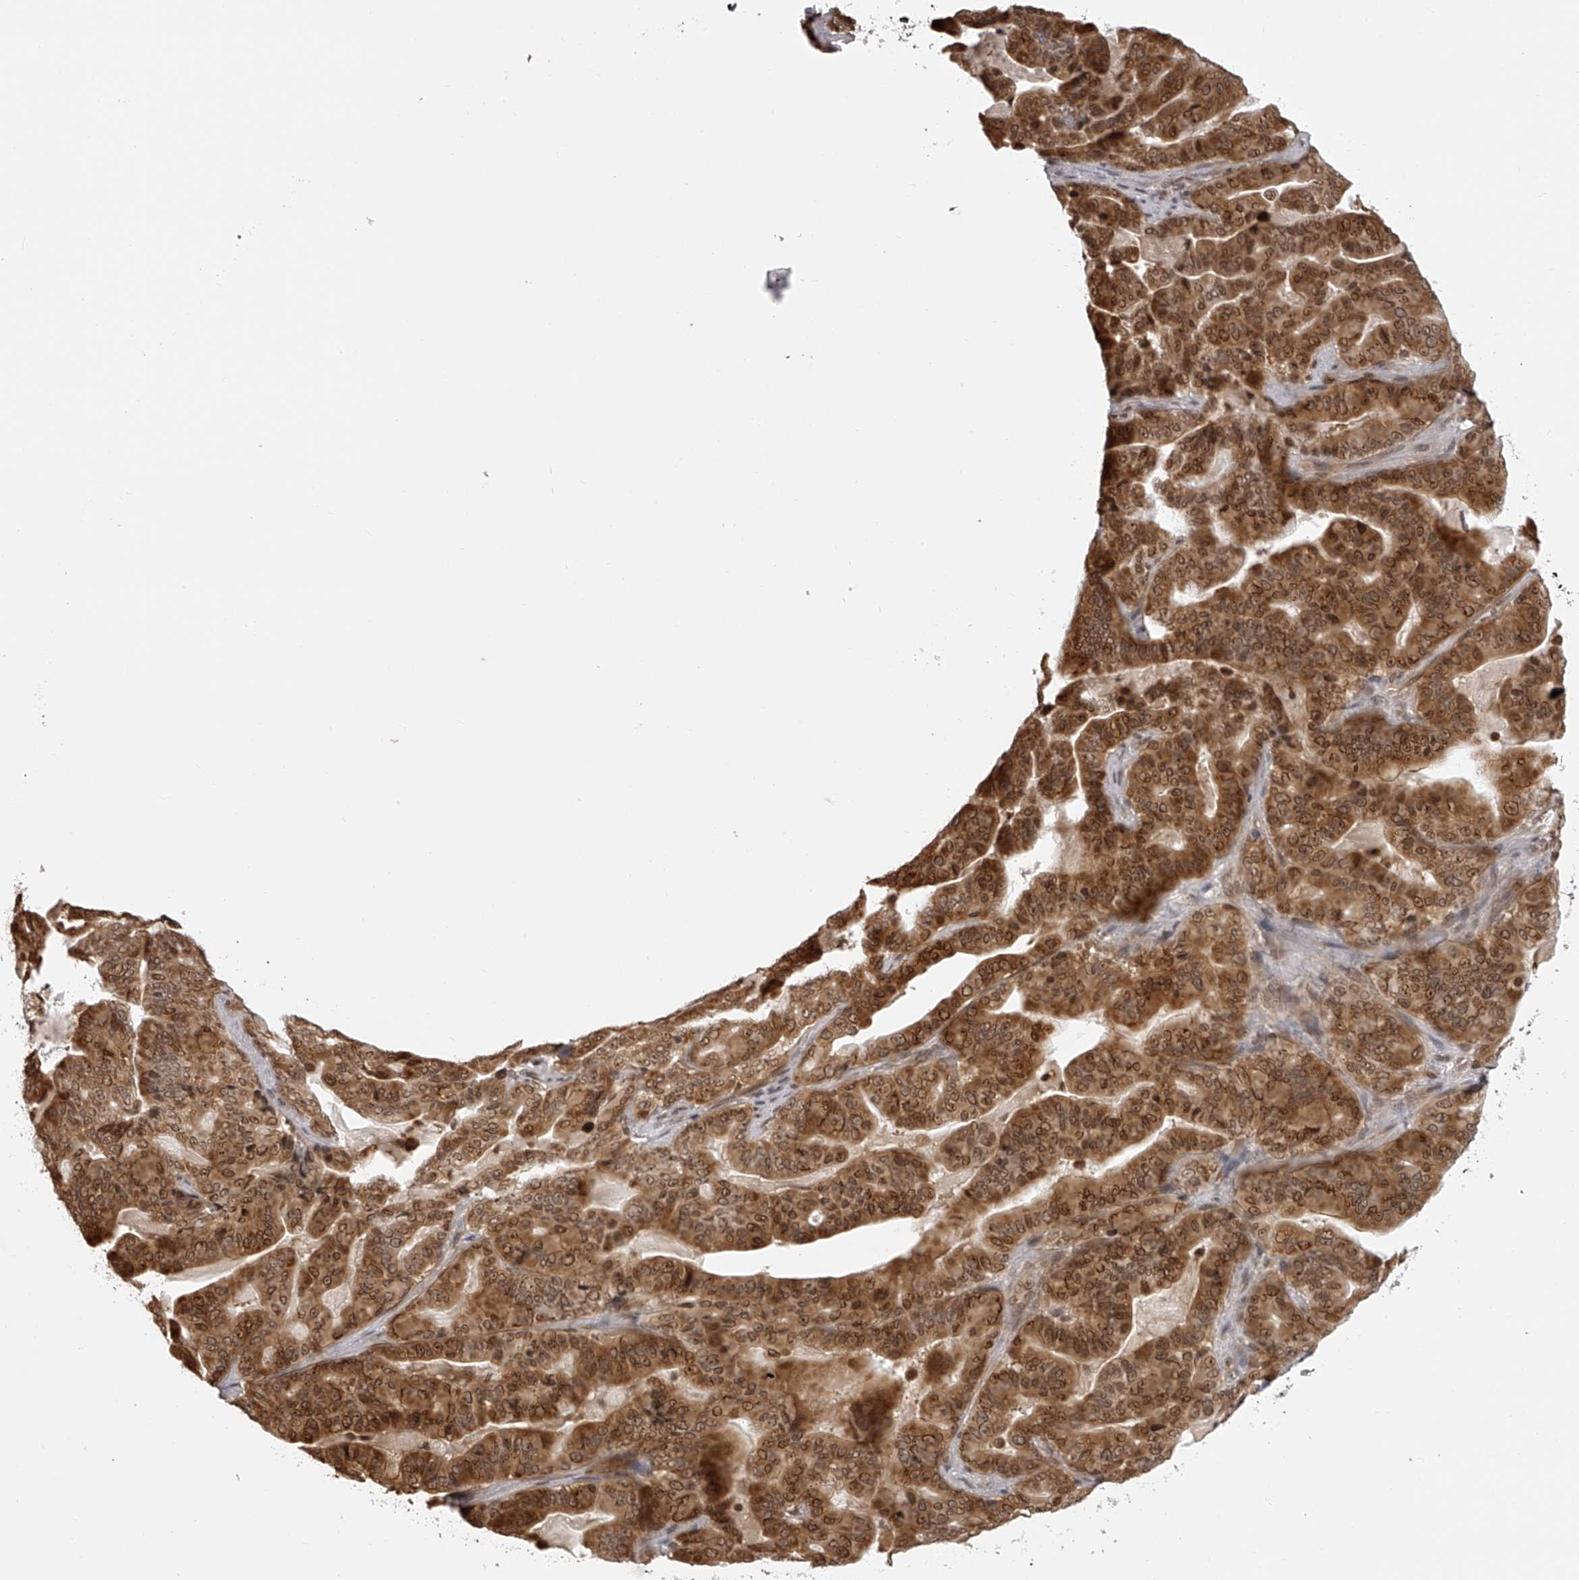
{"staining": {"intensity": "strong", "quantity": ">75%", "location": "cytoplasmic/membranous,nuclear"}, "tissue": "pancreatic cancer", "cell_type": "Tumor cells", "image_type": "cancer", "snomed": [{"axis": "morphology", "description": "Adenocarcinoma, NOS"}, {"axis": "topography", "description": "Pancreas"}], "caption": "This micrograph exhibits pancreatic cancer (adenocarcinoma) stained with immunohistochemistry (IHC) to label a protein in brown. The cytoplasmic/membranous and nuclear of tumor cells show strong positivity for the protein. Nuclei are counter-stained blue.", "gene": "ODF2L", "patient": {"sex": "male", "age": 63}}